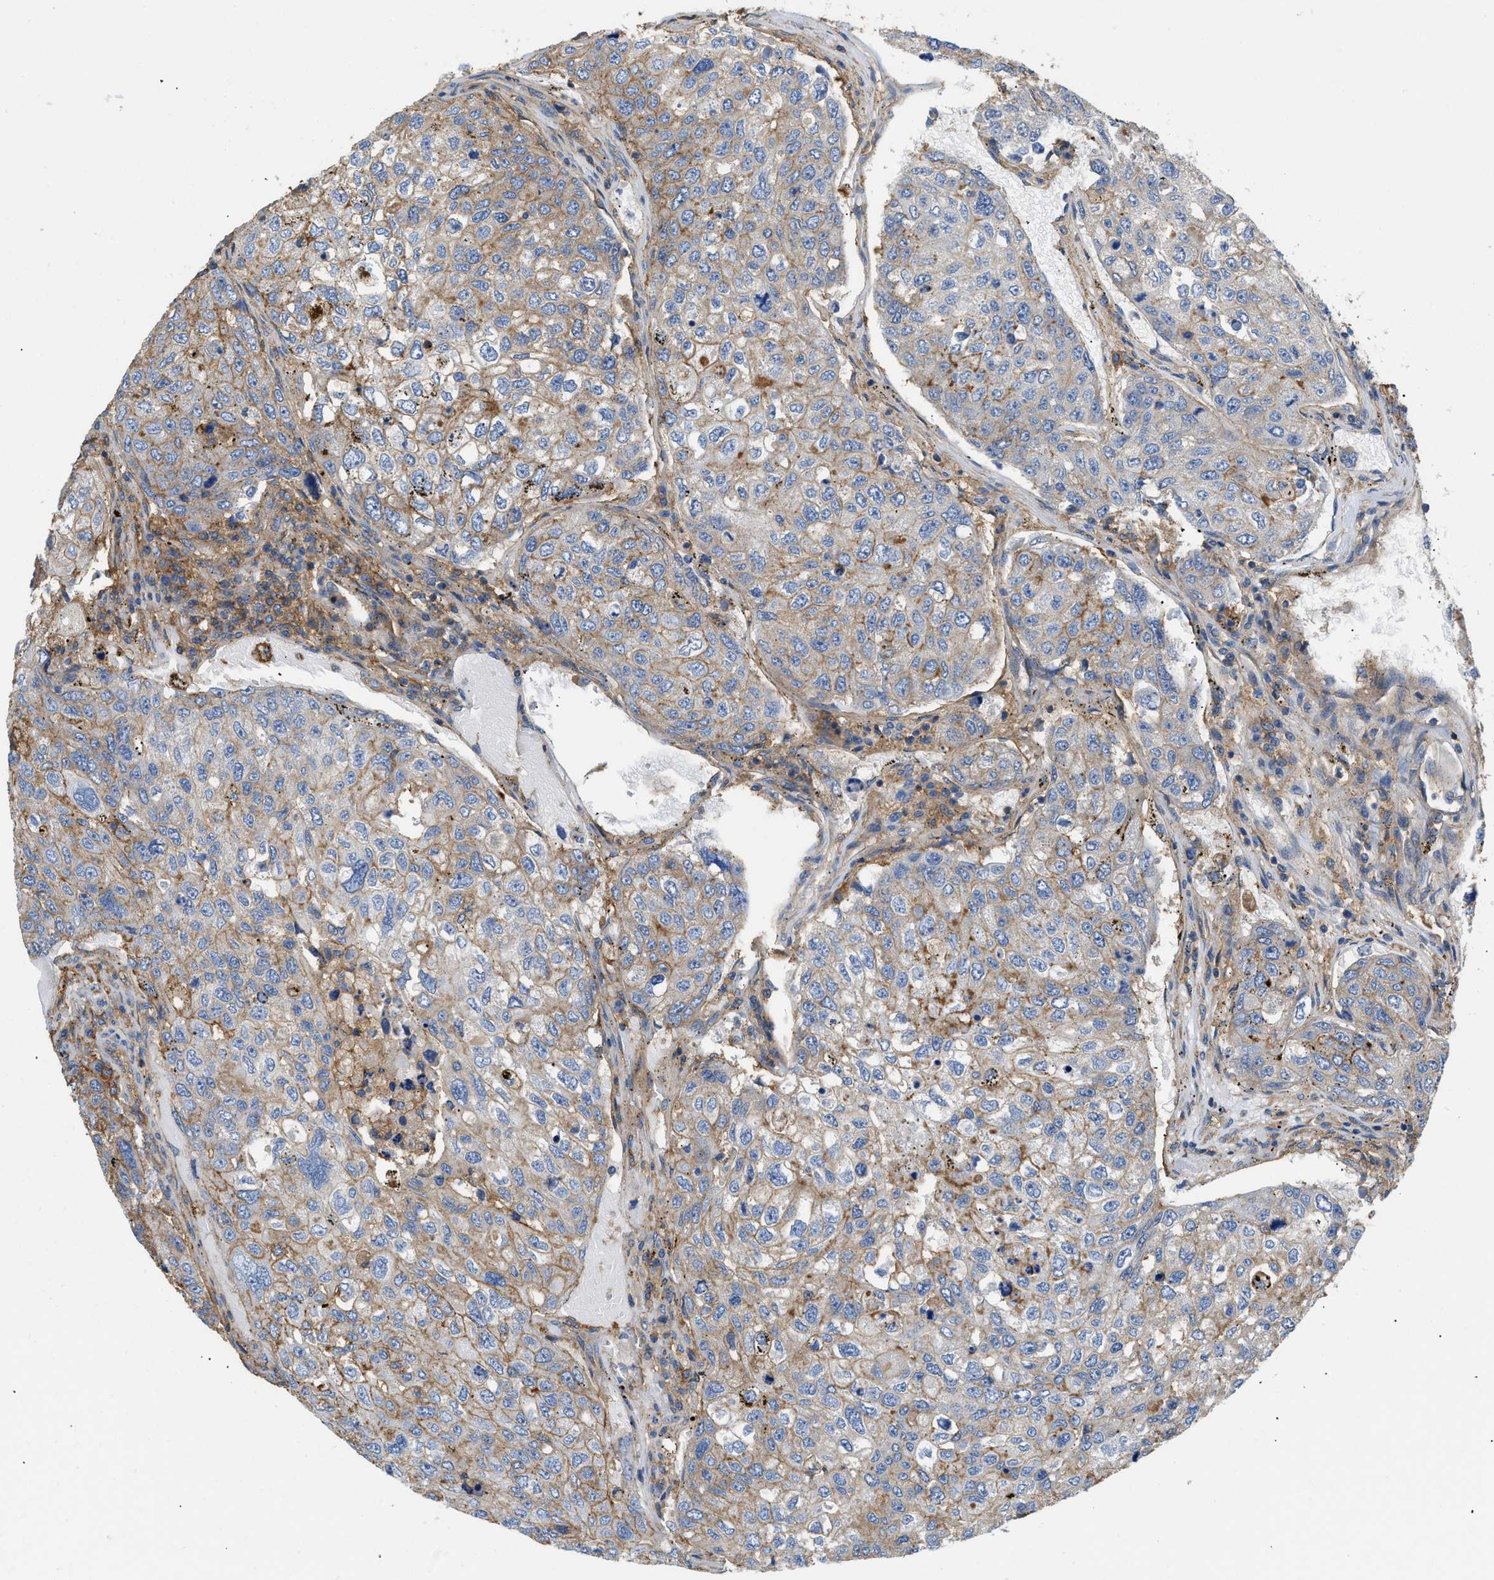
{"staining": {"intensity": "moderate", "quantity": ">75%", "location": "cytoplasmic/membranous"}, "tissue": "urothelial cancer", "cell_type": "Tumor cells", "image_type": "cancer", "snomed": [{"axis": "morphology", "description": "Urothelial carcinoma, High grade"}, {"axis": "topography", "description": "Lymph node"}, {"axis": "topography", "description": "Urinary bladder"}], "caption": "A medium amount of moderate cytoplasmic/membranous staining is identified in approximately >75% of tumor cells in urothelial cancer tissue.", "gene": "GNB4", "patient": {"sex": "male", "age": 51}}